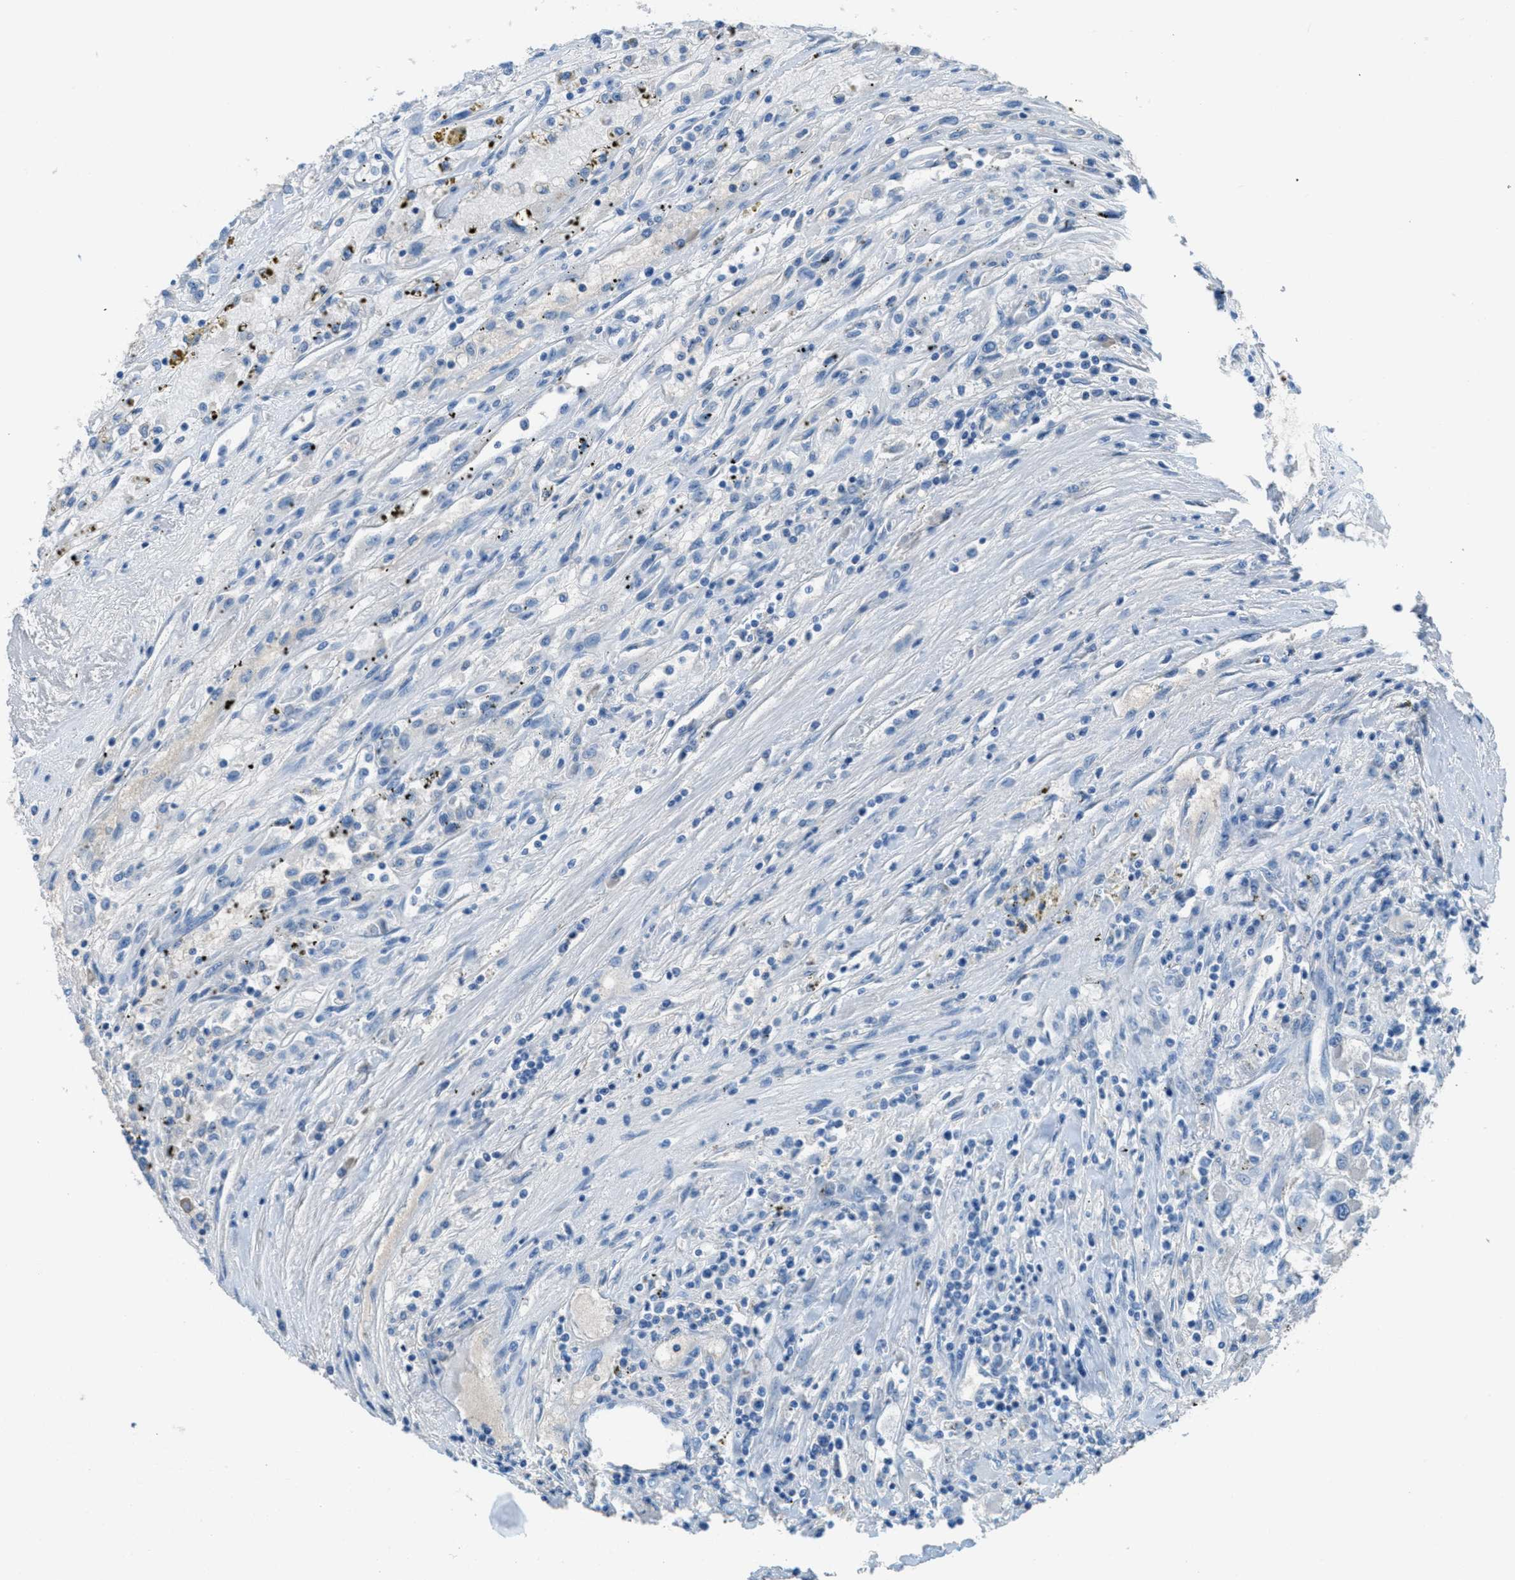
{"staining": {"intensity": "negative", "quantity": "none", "location": "none"}, "tissue": "renal cancer", "cell_type": "Tumor cells", "image_type": "cancer", "snomed": [{"axis": "morphology", "description": "Adenocarcinoma, NOS"}, {"axis": "topography", "description": "Kidney"}], "caption": "IHC histopathology image of human renal cancer stained for a protein (brown), which shows no positivity in tumor cells.", "gene": "MGARP", "patient": {"sex": "female", "age": 52}}